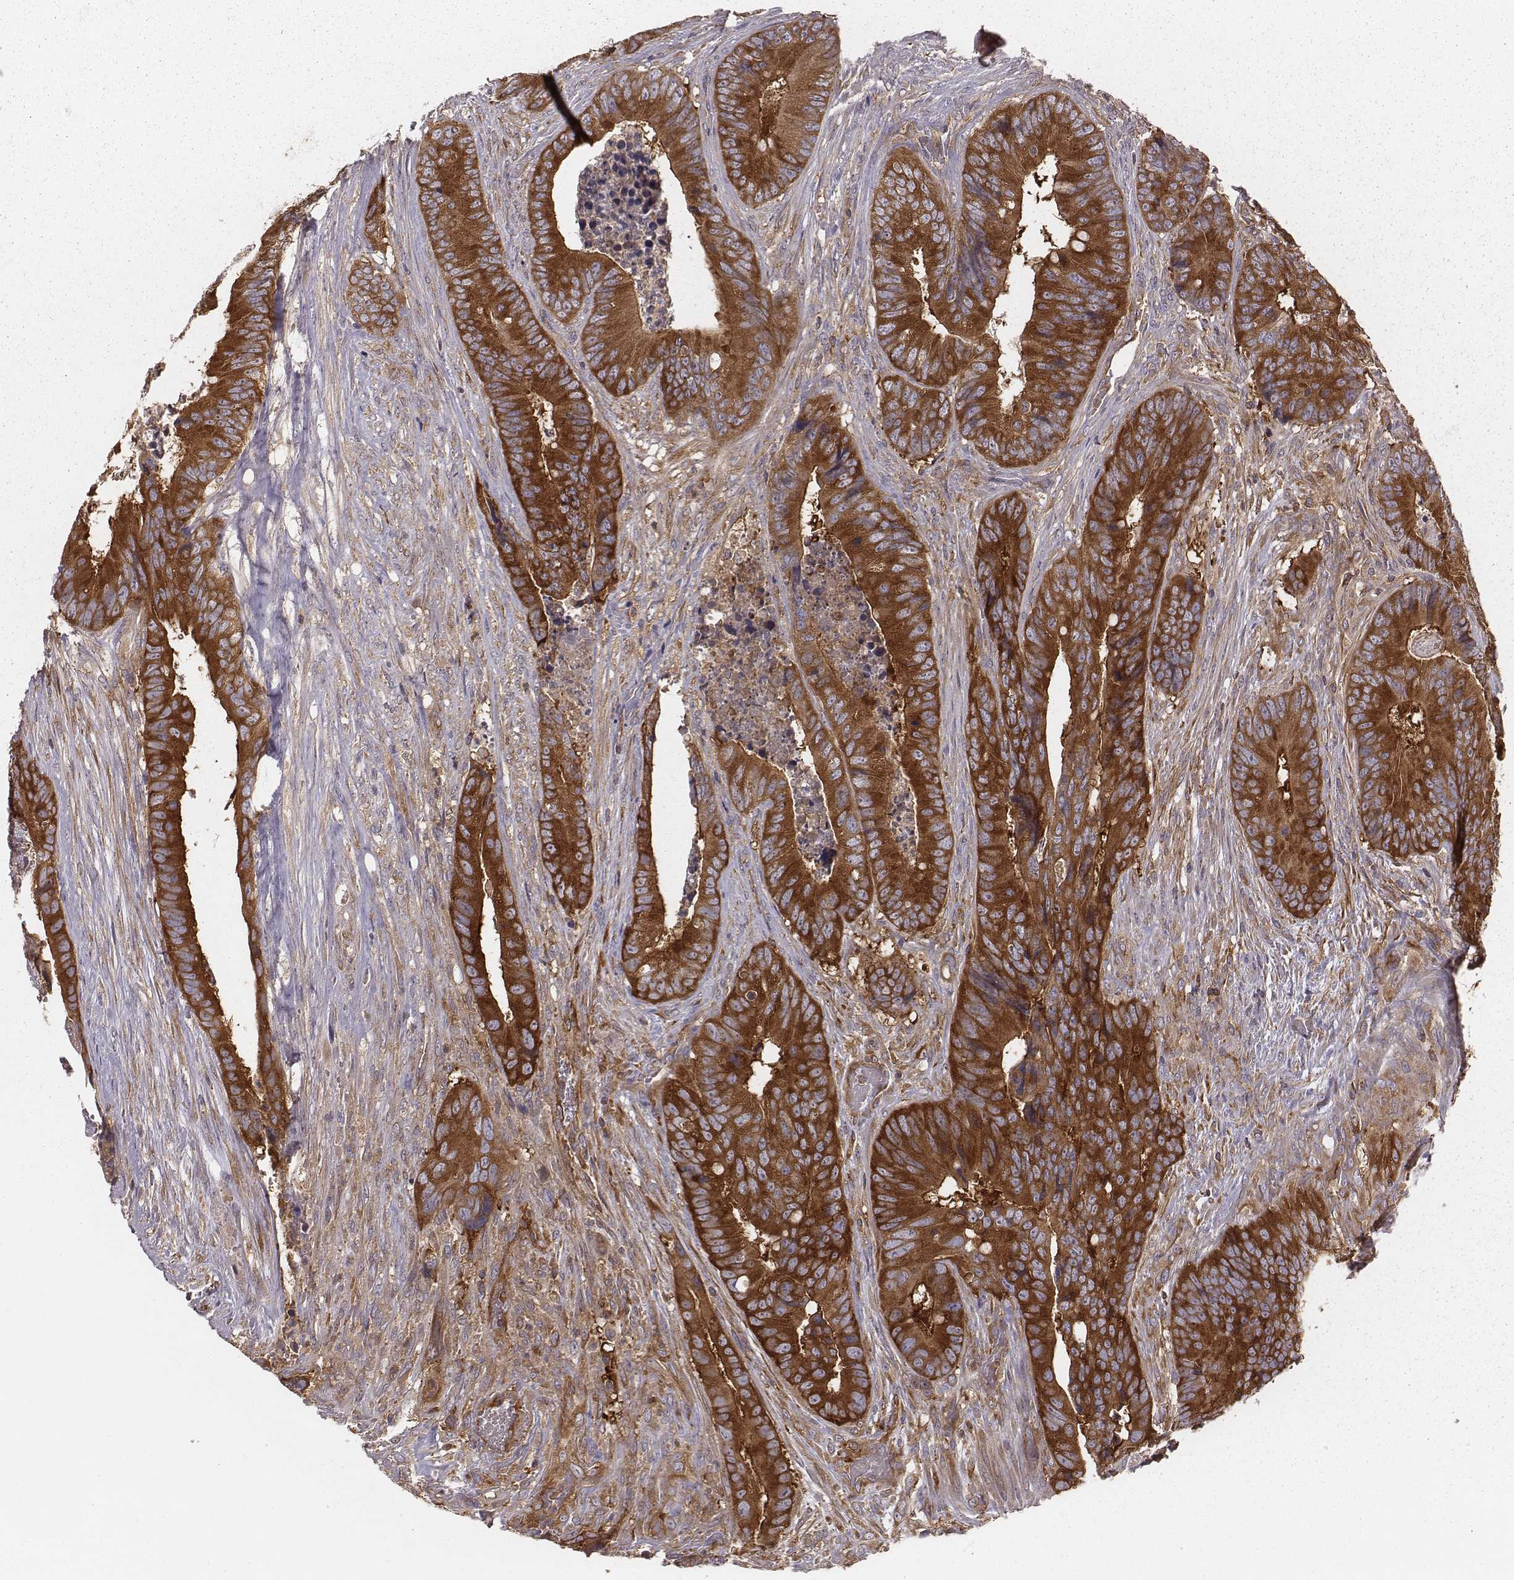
{"staining": {"intensity": "strong", "quantity": ">75%", "location": "cytoplasmic/membranous"}, "tissue": "colorectal cancer", "cell_type": "Tumor cells", "image_type": "cancer", "snomed": [{"axis": "morphology", "description": "Adenocarcinoma, NOS"}, {"axis": "topography", "description": "Colon"}], "caption": "Immunohistochemical staining of colorectal cancer (adenocarcinoma) demonstrates high levels of strong cytoplasmic/membranous protein staining in about >75% of tumor cells.", "gene": "CAD", "patient": {"sex": "male", "age": 84}}